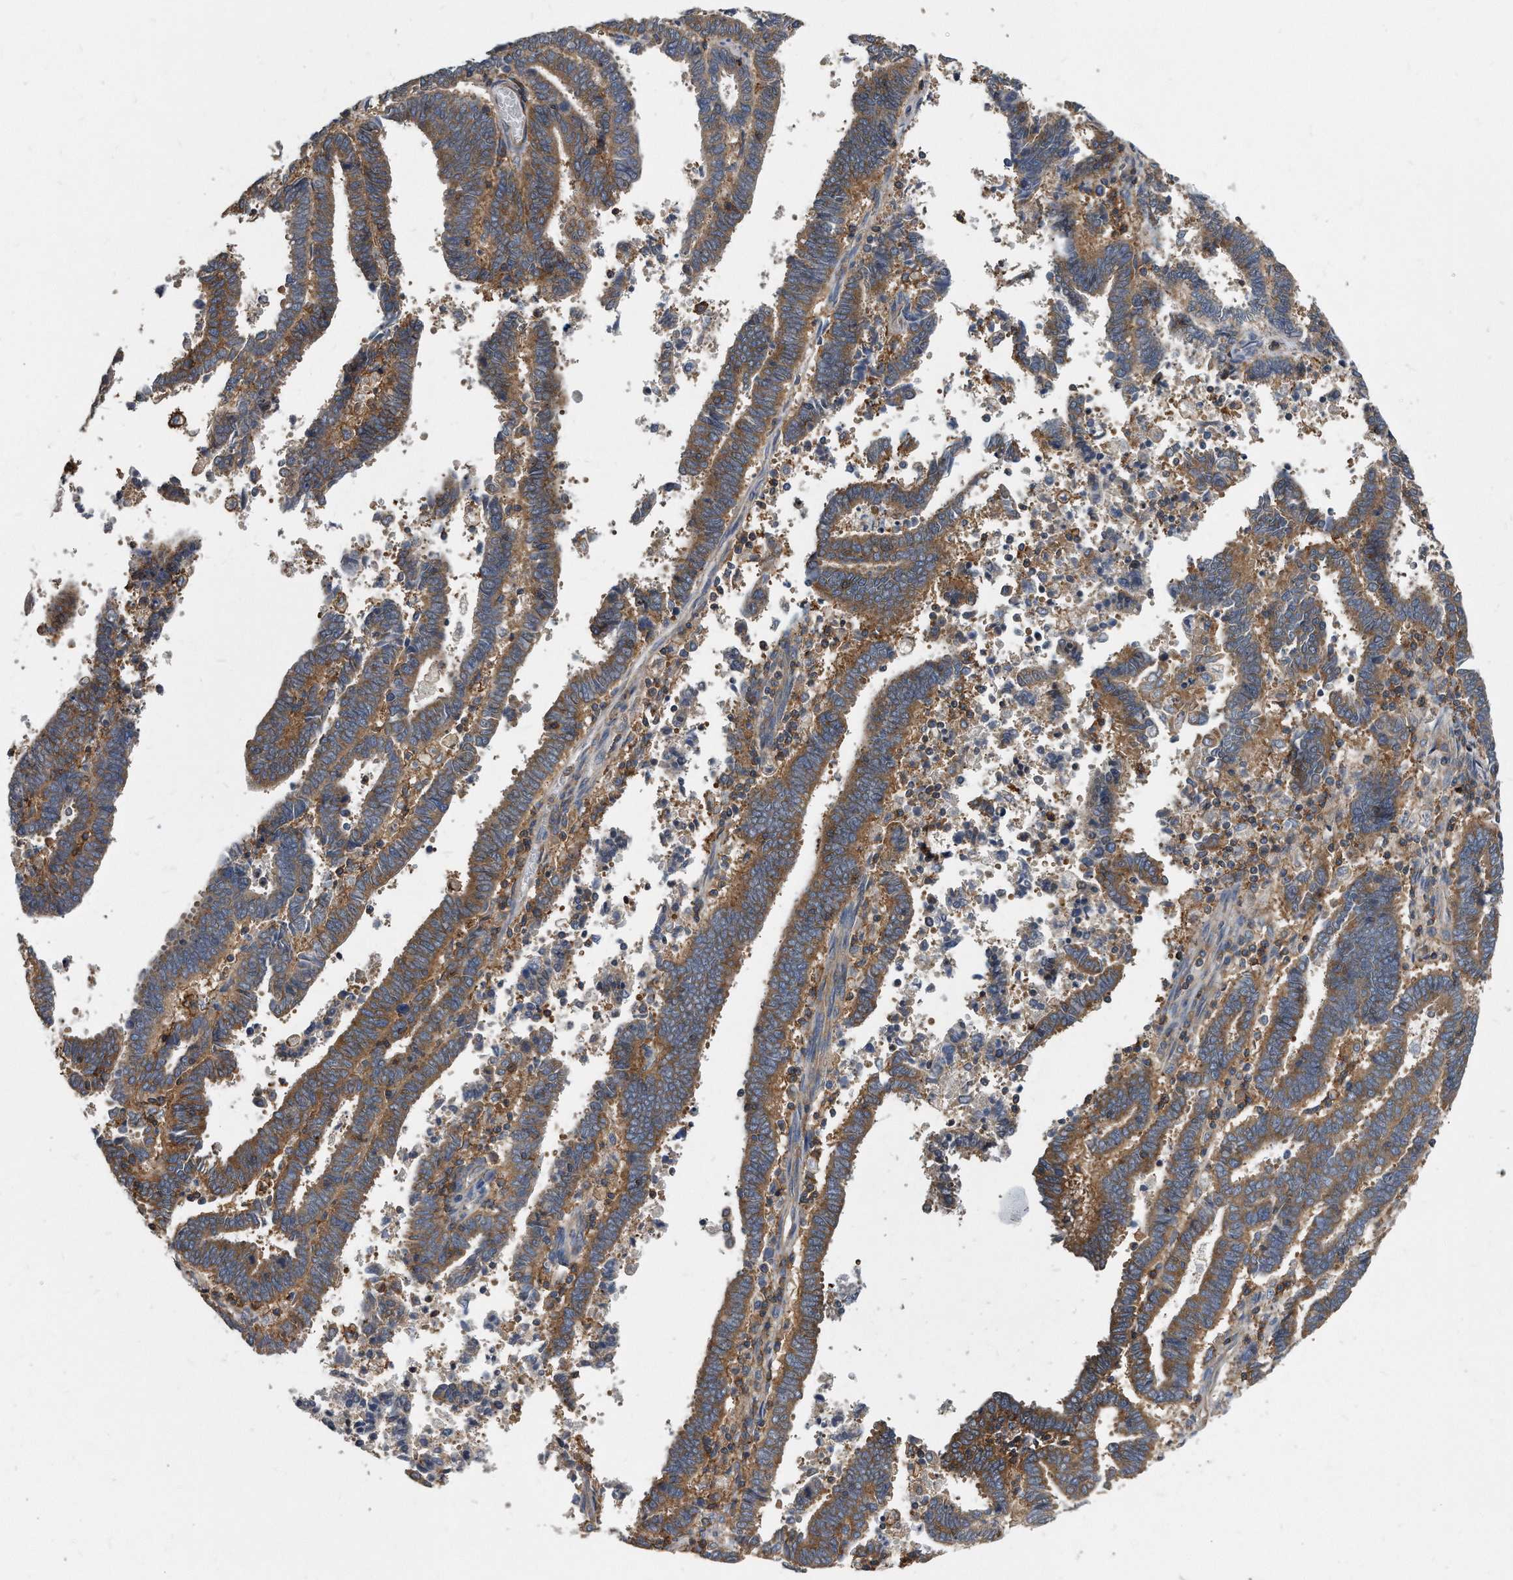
{"staining": {"intensity": "moderate", "quantity": ">75%", "location": "cytoplasmic/membranous"}, "tissue": "endometrial cancer", "cell_type": "Tumor cells", "image_type": "cancer", "snomed": [{"axis": "morphology", "description": "Adenocarcinoma, NOS"}, {"axis": "topography", "description": "Uterus"}], "caption": "Protein analysis of adenocarcinoma (endometrial) tissue shows moderate cytoplasmic/membranous positivity in about >75% of tumor cells.", "gene": "ATG5", "patient": {"sex": "female", "age": 83}}